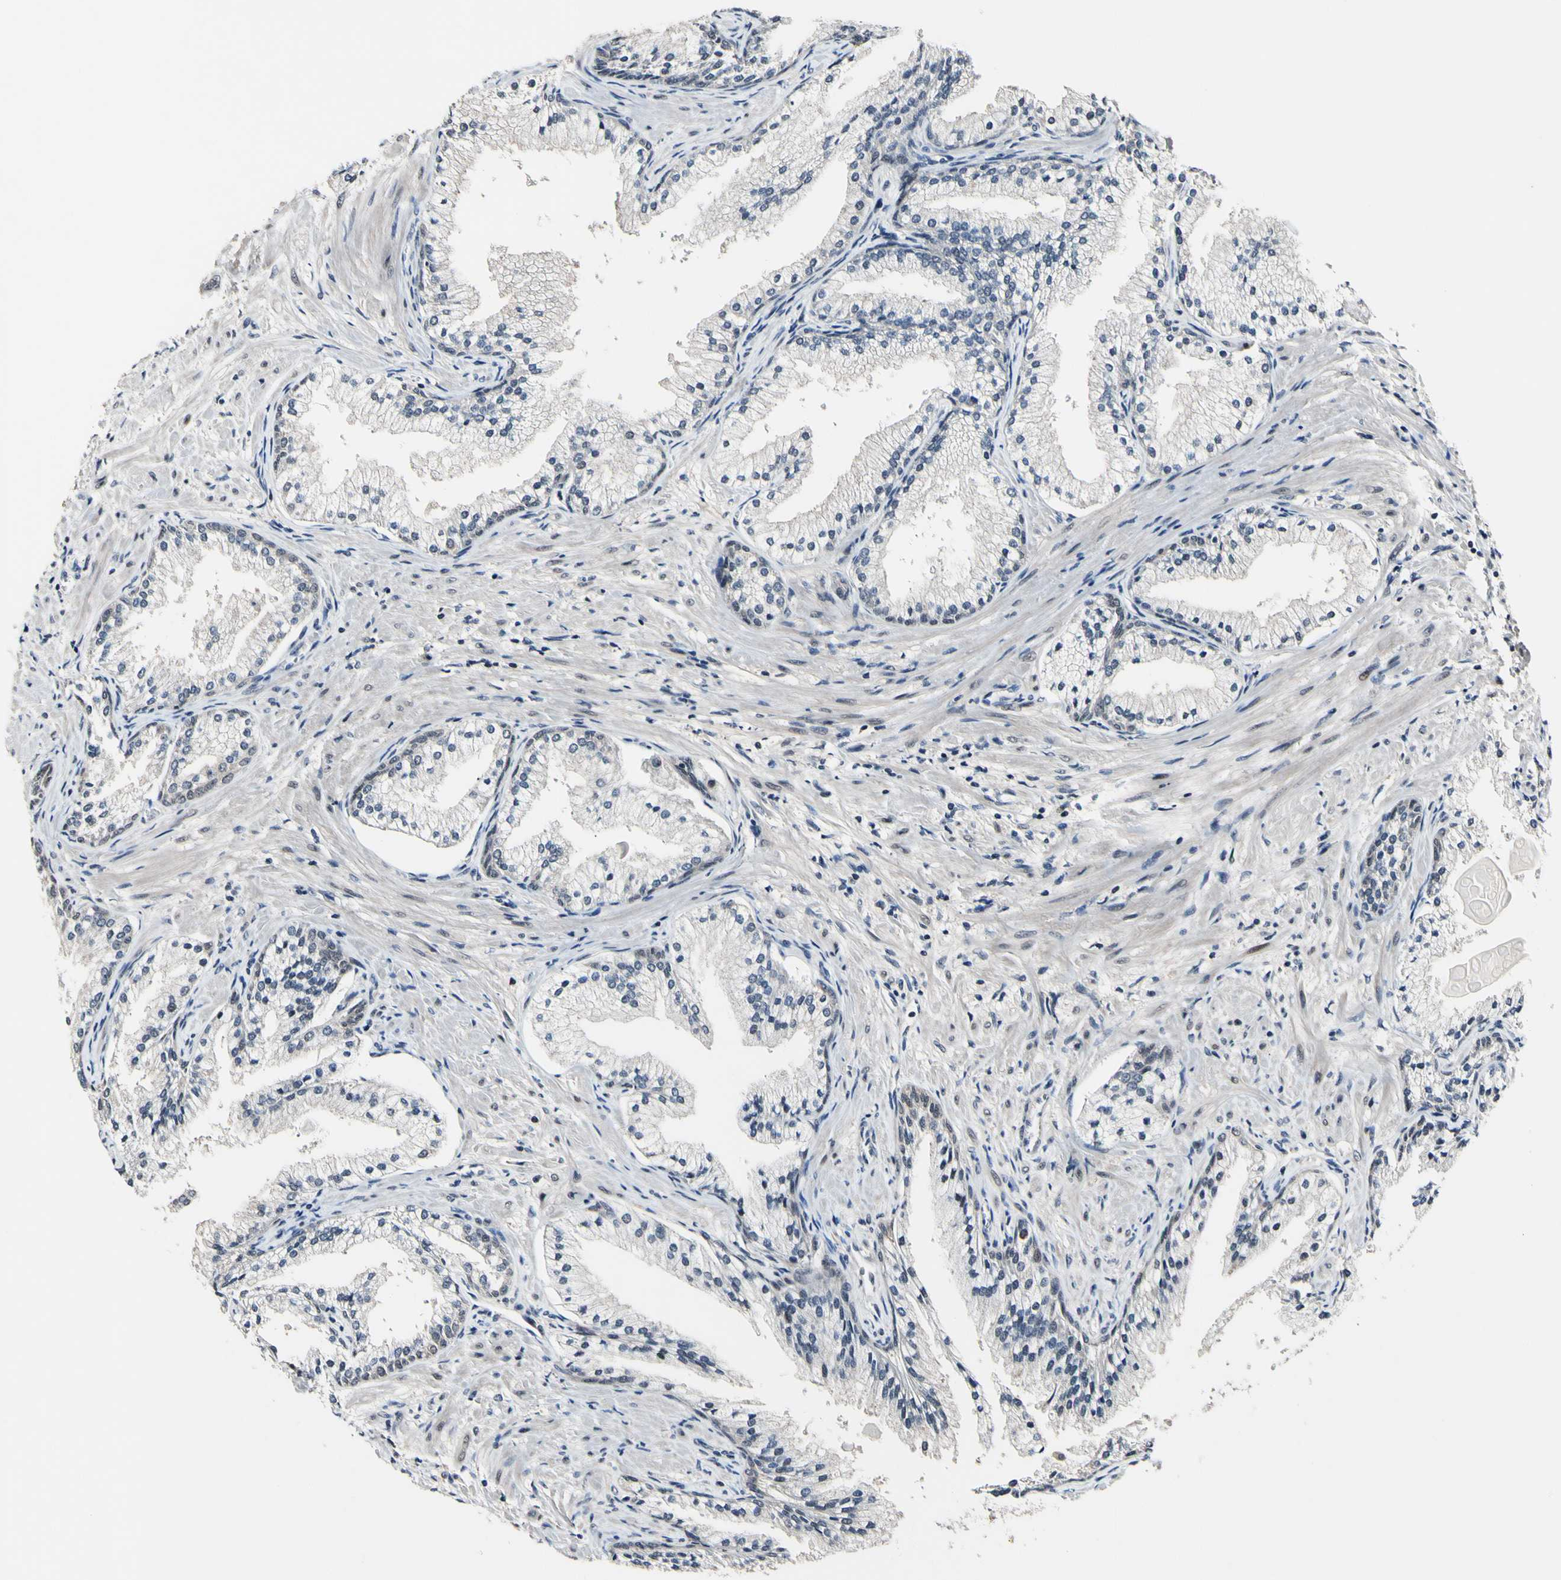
{"staining": {"intensity": "weak", "quantity": ">75%", "location": "cytoplasmic/membranous"}, "tissue": "prostate cancer", "cell_type": "Tumor cells", "image_type": "cancer", "snomed": [{"axis": "morphology", "description": "Adenocarcinoma, High grade"}, {"axis": "topography", "description": "Prostate"}], "caption": "Prostate high-grade adenocarcinoma stained with DAB (3,3'-diaminobenzidine) immunohistochemistry shows low levels of weak cytoplasmic/membranous expression in approximately >75% of tumor cells.", "gene": "PSMD10", "patient": {"sex": "male", "age": 58}}